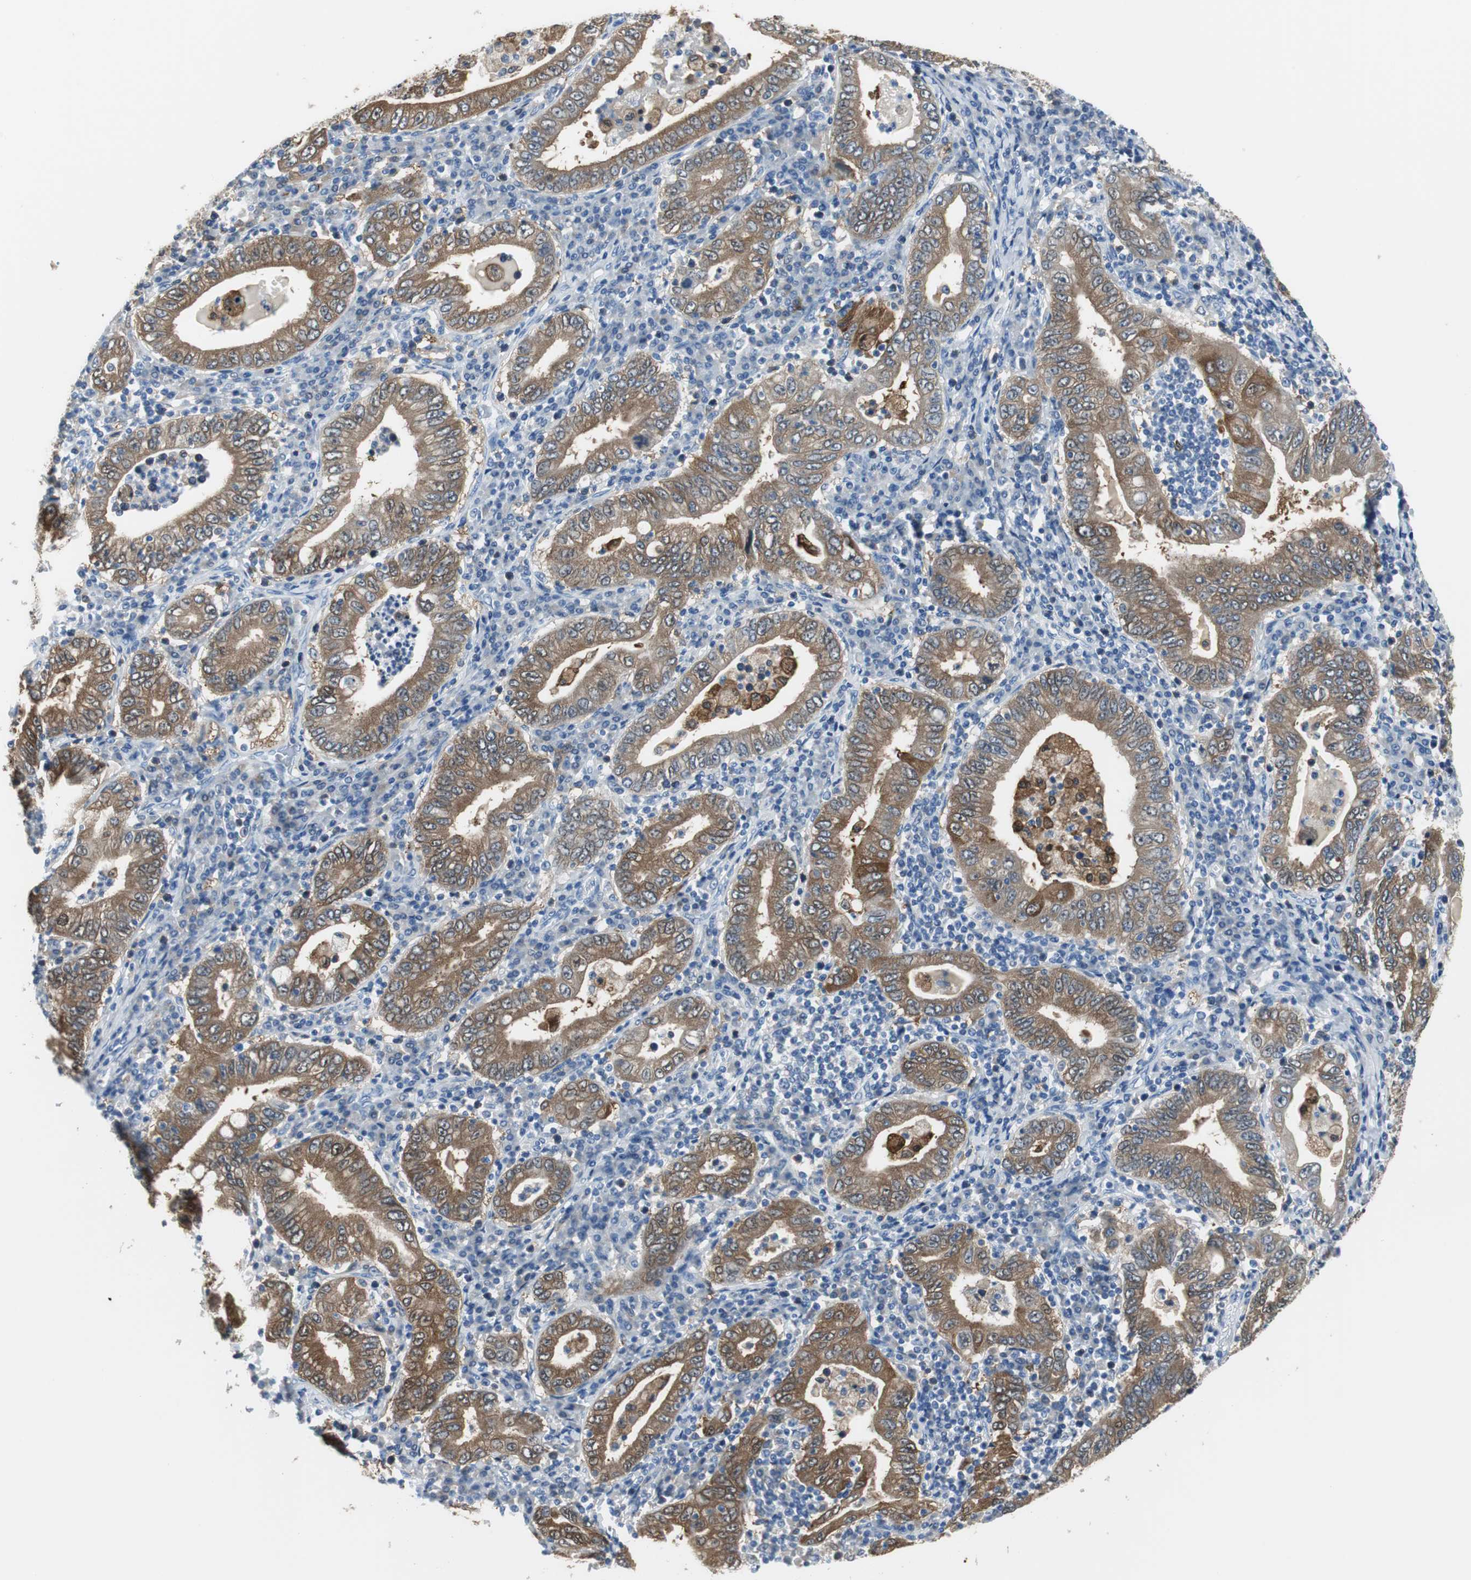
{"staining": {"intensity": "strong", "quantity": ">75%", "location": "cytoplasmic/membranous"}, "tissue": "stomach cancer", "cell_type": "Tumor cells", "image_type": "cancer", "snomed": [{"axis": "morphology", "description": "Normal tissue, NOS"}, {"axis": "morphology", "description": "Adenocarcinoma, NOS"}, {"axis": "topography", "description": "Esophagus"}, {"axis": "topography", "description": "Stomach, upper"}, {"axis": "topography", "description": "Peripheral nerve tissue"}], "caption": "About >75% of tumor cells in adenocarcinoma (stomach) demonstrate strong cytoplasmic/membranous protein staining as visualized by brown immunohistochemical staining.", "gene": "FBP1", "patient": {"sex": "male", "age": 62}}